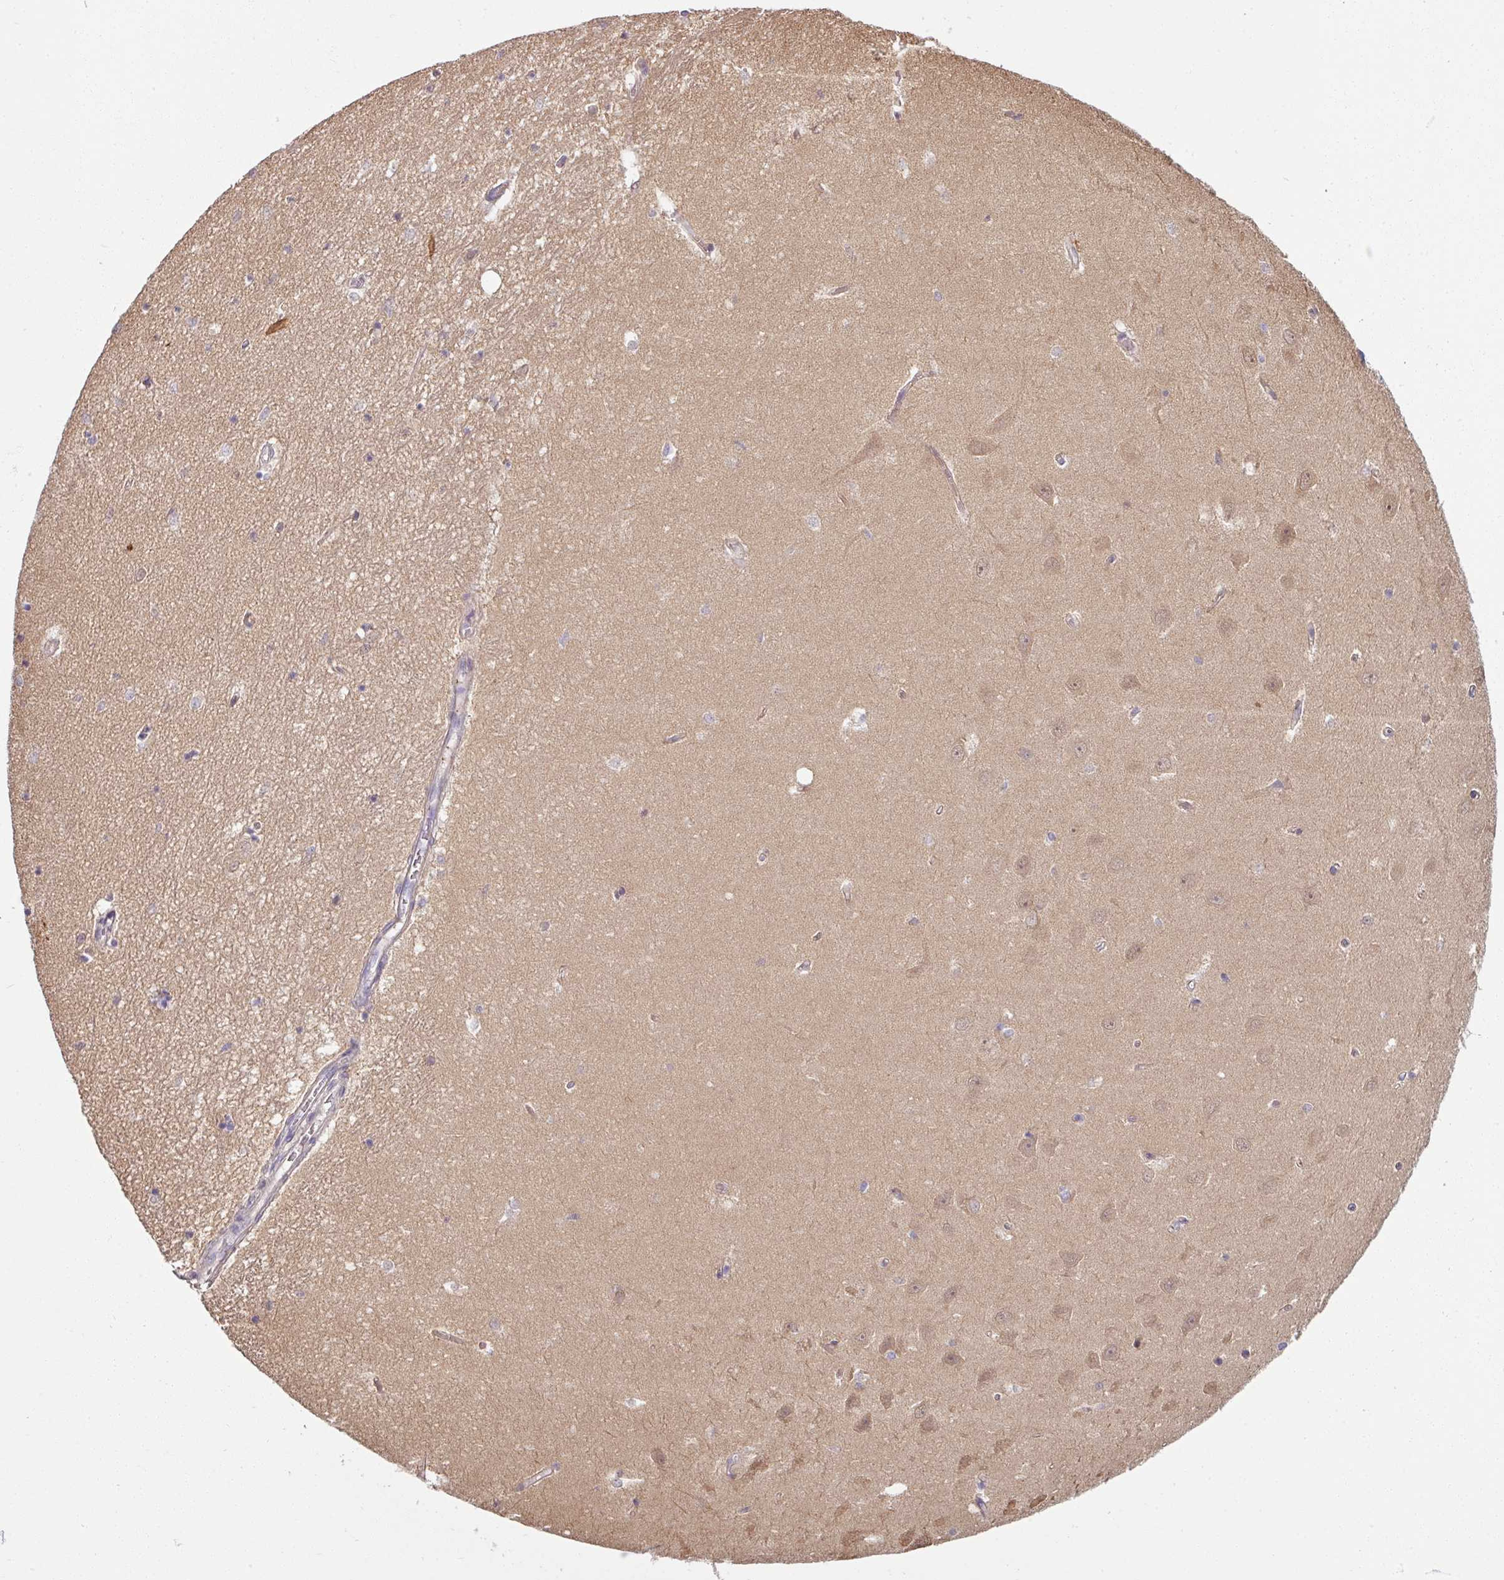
{"staining": {"intensity": "negative", "quantity": "none", "location": "none"}, "tissue": "hippocampus", "cell_type": "Glial cells", "image_type": "normal", "snomed": [{"axis": "morphology", "description": "Normal tissue, NOS"}, {"axis": "topography", "description": "Hippocampus"}], "caption": "This is a photomicrograph of immunohistochemistry staining of unremarkable hippocampus, which shows no positivity in glial cells.", "gene": "TUSC3", "patient": {"sex": "female", "age": 64}}